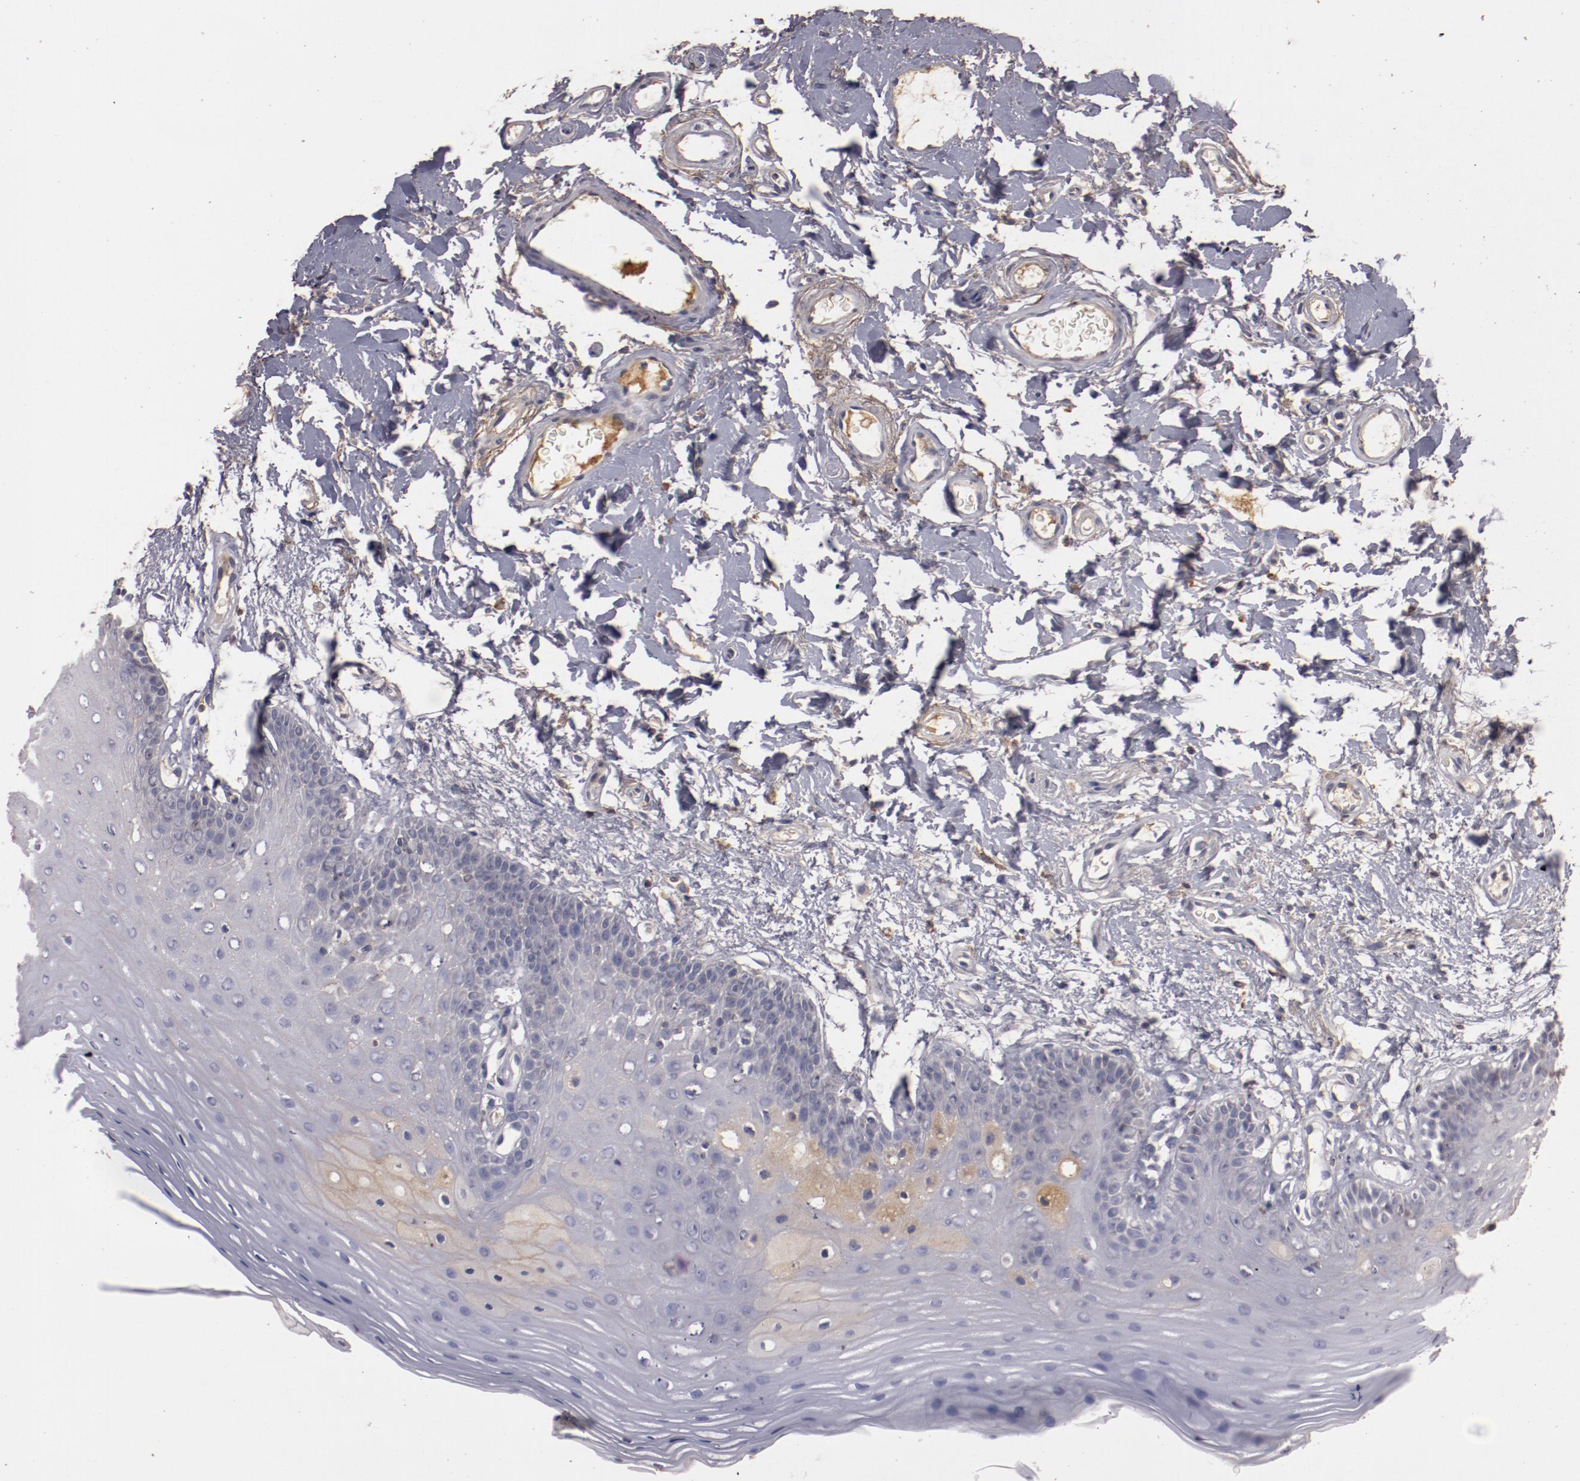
{"staining": {"intensity": "weak", "quantity": "<25%", "location": "cytoplasmic/membranous"}, "tissue": "oral mucosa", "cell_type": "Squamous epithelial cells", "image_type": "normal", "snomed": [{"axis": "morphology", "description": "Normal tissue, NOS"}, {"axis": "morphology", "description": "Squamous cell carcinoma, NOS"}, {"axis": "topography", "description": "Skeletal muscle"}, {"axis": "topography", "description": "Oral tissue"}, {"axis": "topography", "description": "Head-Neck"}], "caption": "A high-resolution image shows immunohistochemistry staining of benign oral mucosa, which demonstrates no significant expression in squamous epithelial cells.", "gene": "MBL2", "patient": {"sex": "male", "age": 71}}